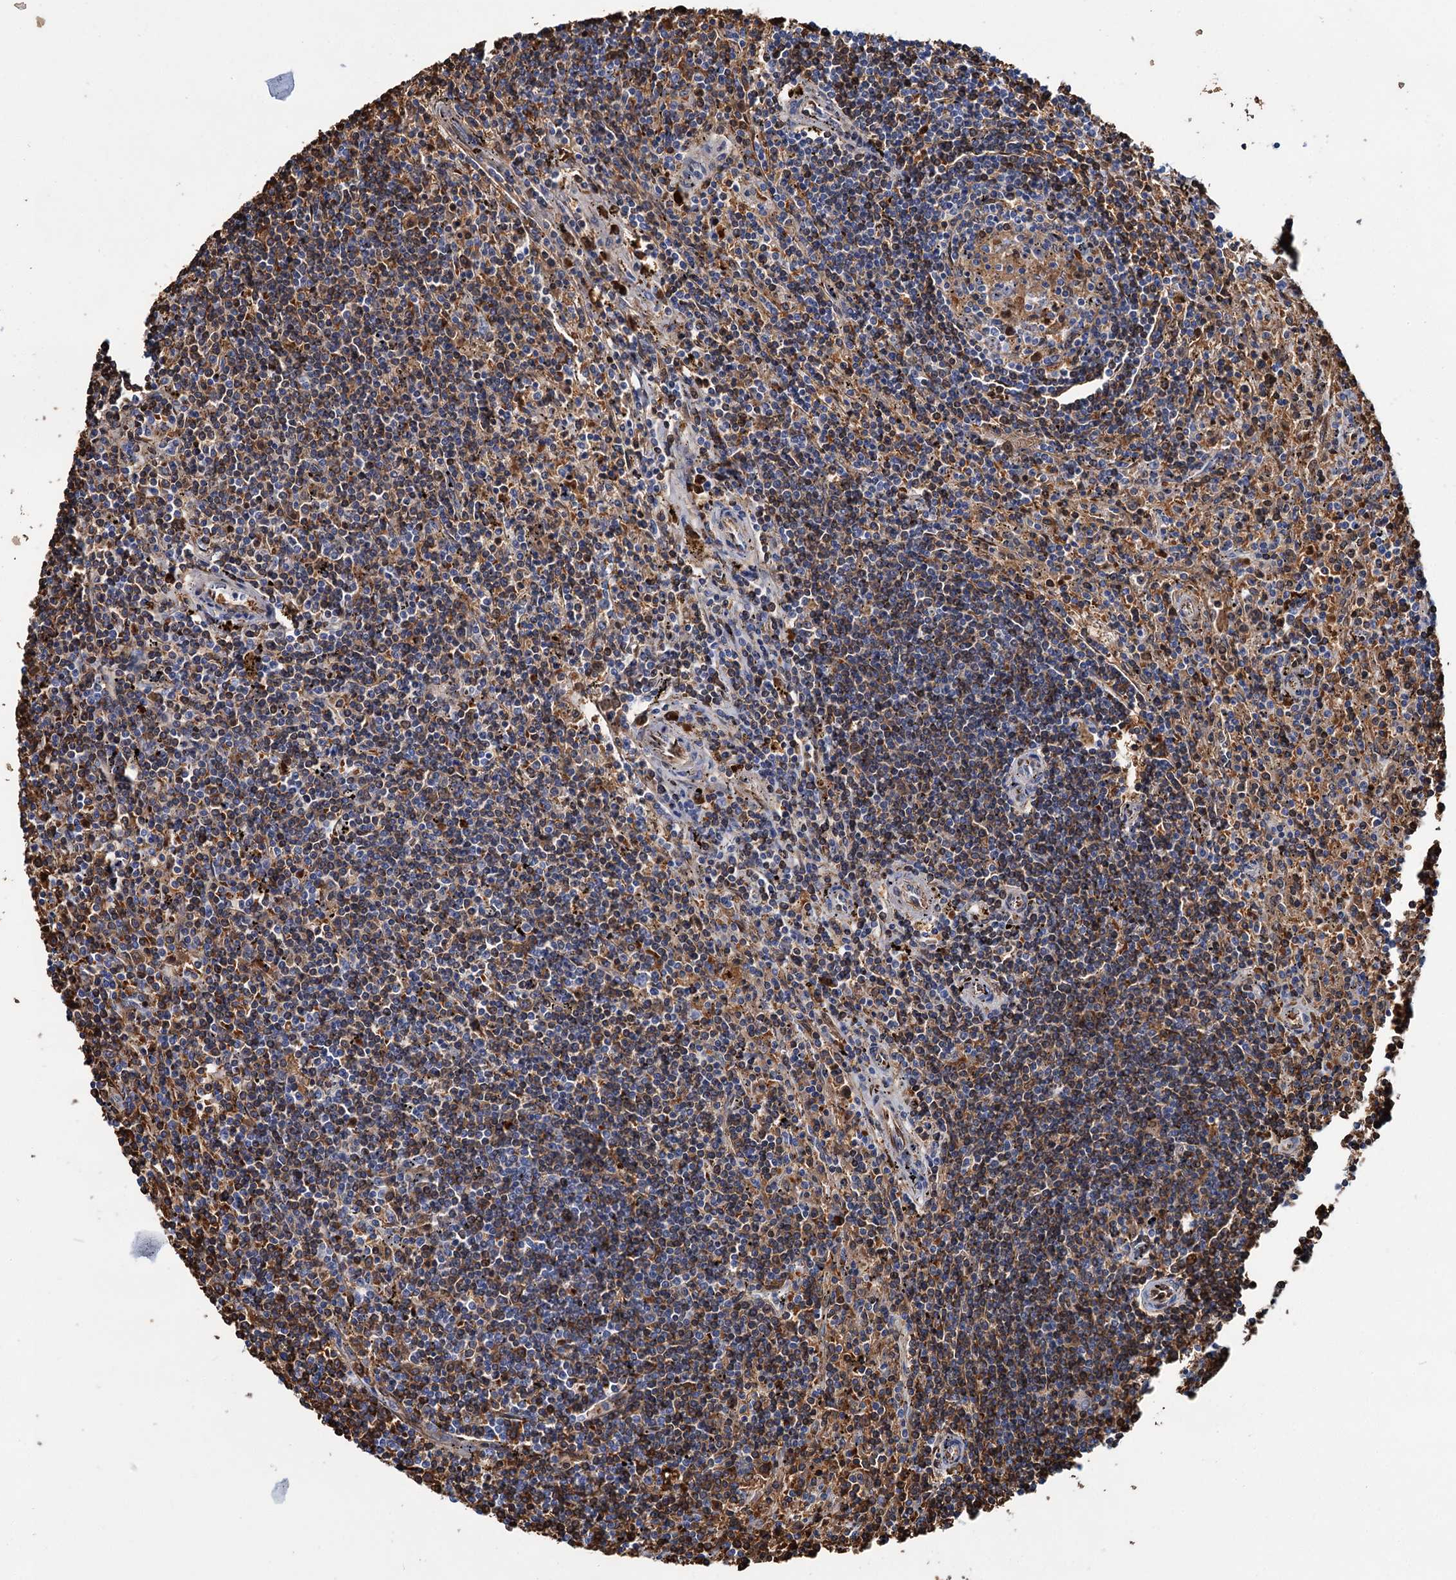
{"staining": {"intensity": "negative", "quantity": "none", "location": "none"}, "tissue": "lymphoma", "cell_type": "Tumor cells", "image_type": "cancer", "snomed": [{"axis": "morphology", "description": "Malignant lymphoma, non-Hodgkin's type, Low grade"}, {"axis": "topography", "description": "Spleen"}], "caption": "An image of human lymphoma is negative for staining in tumor cells.", "gene": "ATG2A", "patient": {"sex": "male", "age": 76}}